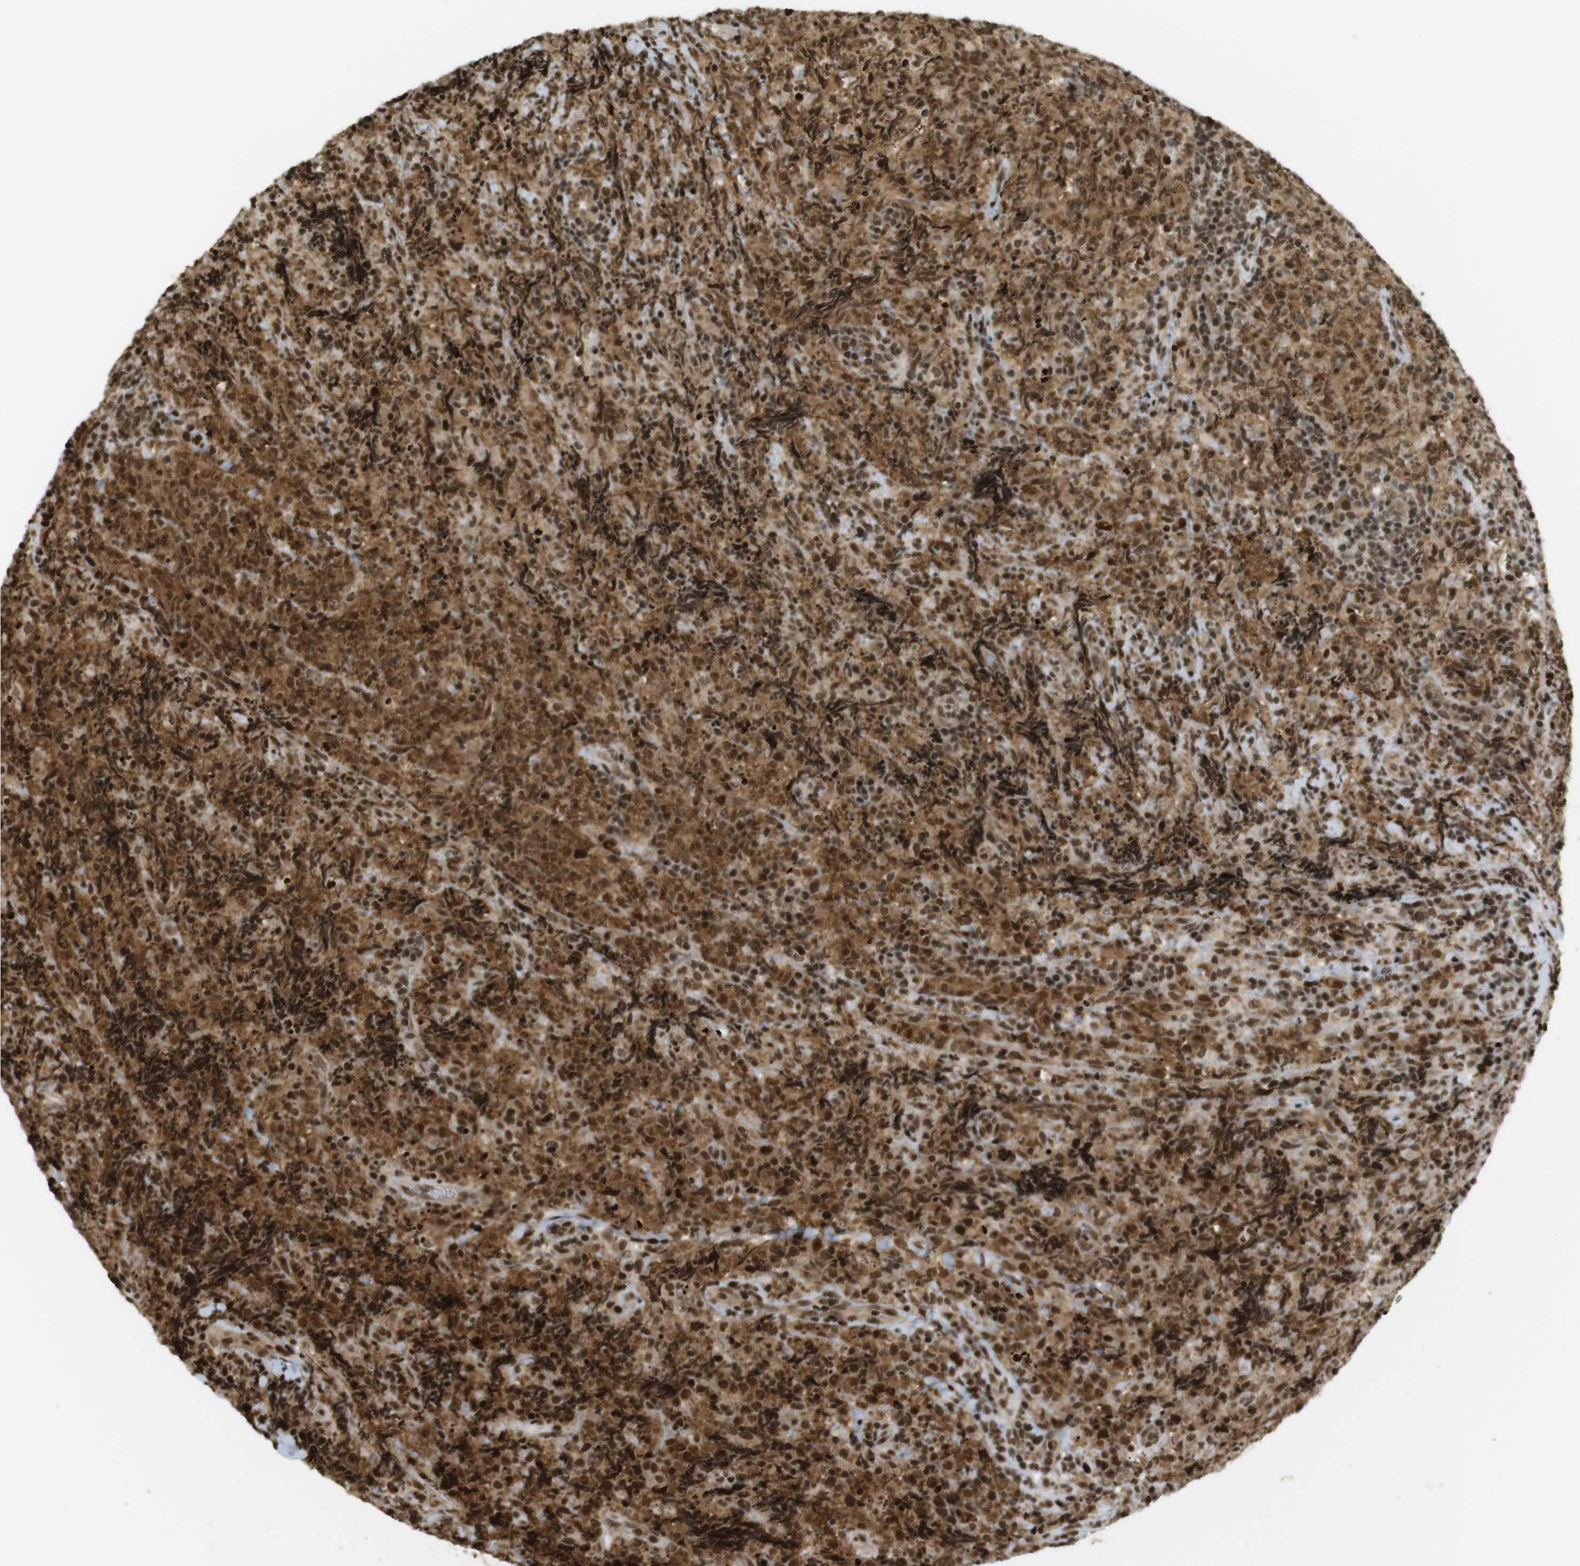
{"staining": {"intensity": "moderate", "quantity": ">75%", "location": "cytoplasmic/membranous,nuclear"}, "tissue": "lymphoma", "cell_type": "Tumor cells", "image_type": "cancer", "snomed": [{"axis": "morphology", "description": "Malignant lymphoma, non-Hodgkin's type, High grade"}, {"axis": "topography", "description": "Tonsil"}], "caption": "The image shows staining of malignant lymphoma, non-Hodgkin's type (high-grade), revealing moderate cytoplasmic/membranous and nuclear protein staining (brown color) within tumor cells. Using DAB (brown) and hematoxylin (blue) stains, captured at high magnification using brightfield microscopy.", "gene": "RUVBL2", "patient": {"sex": "female", "age": 36}}